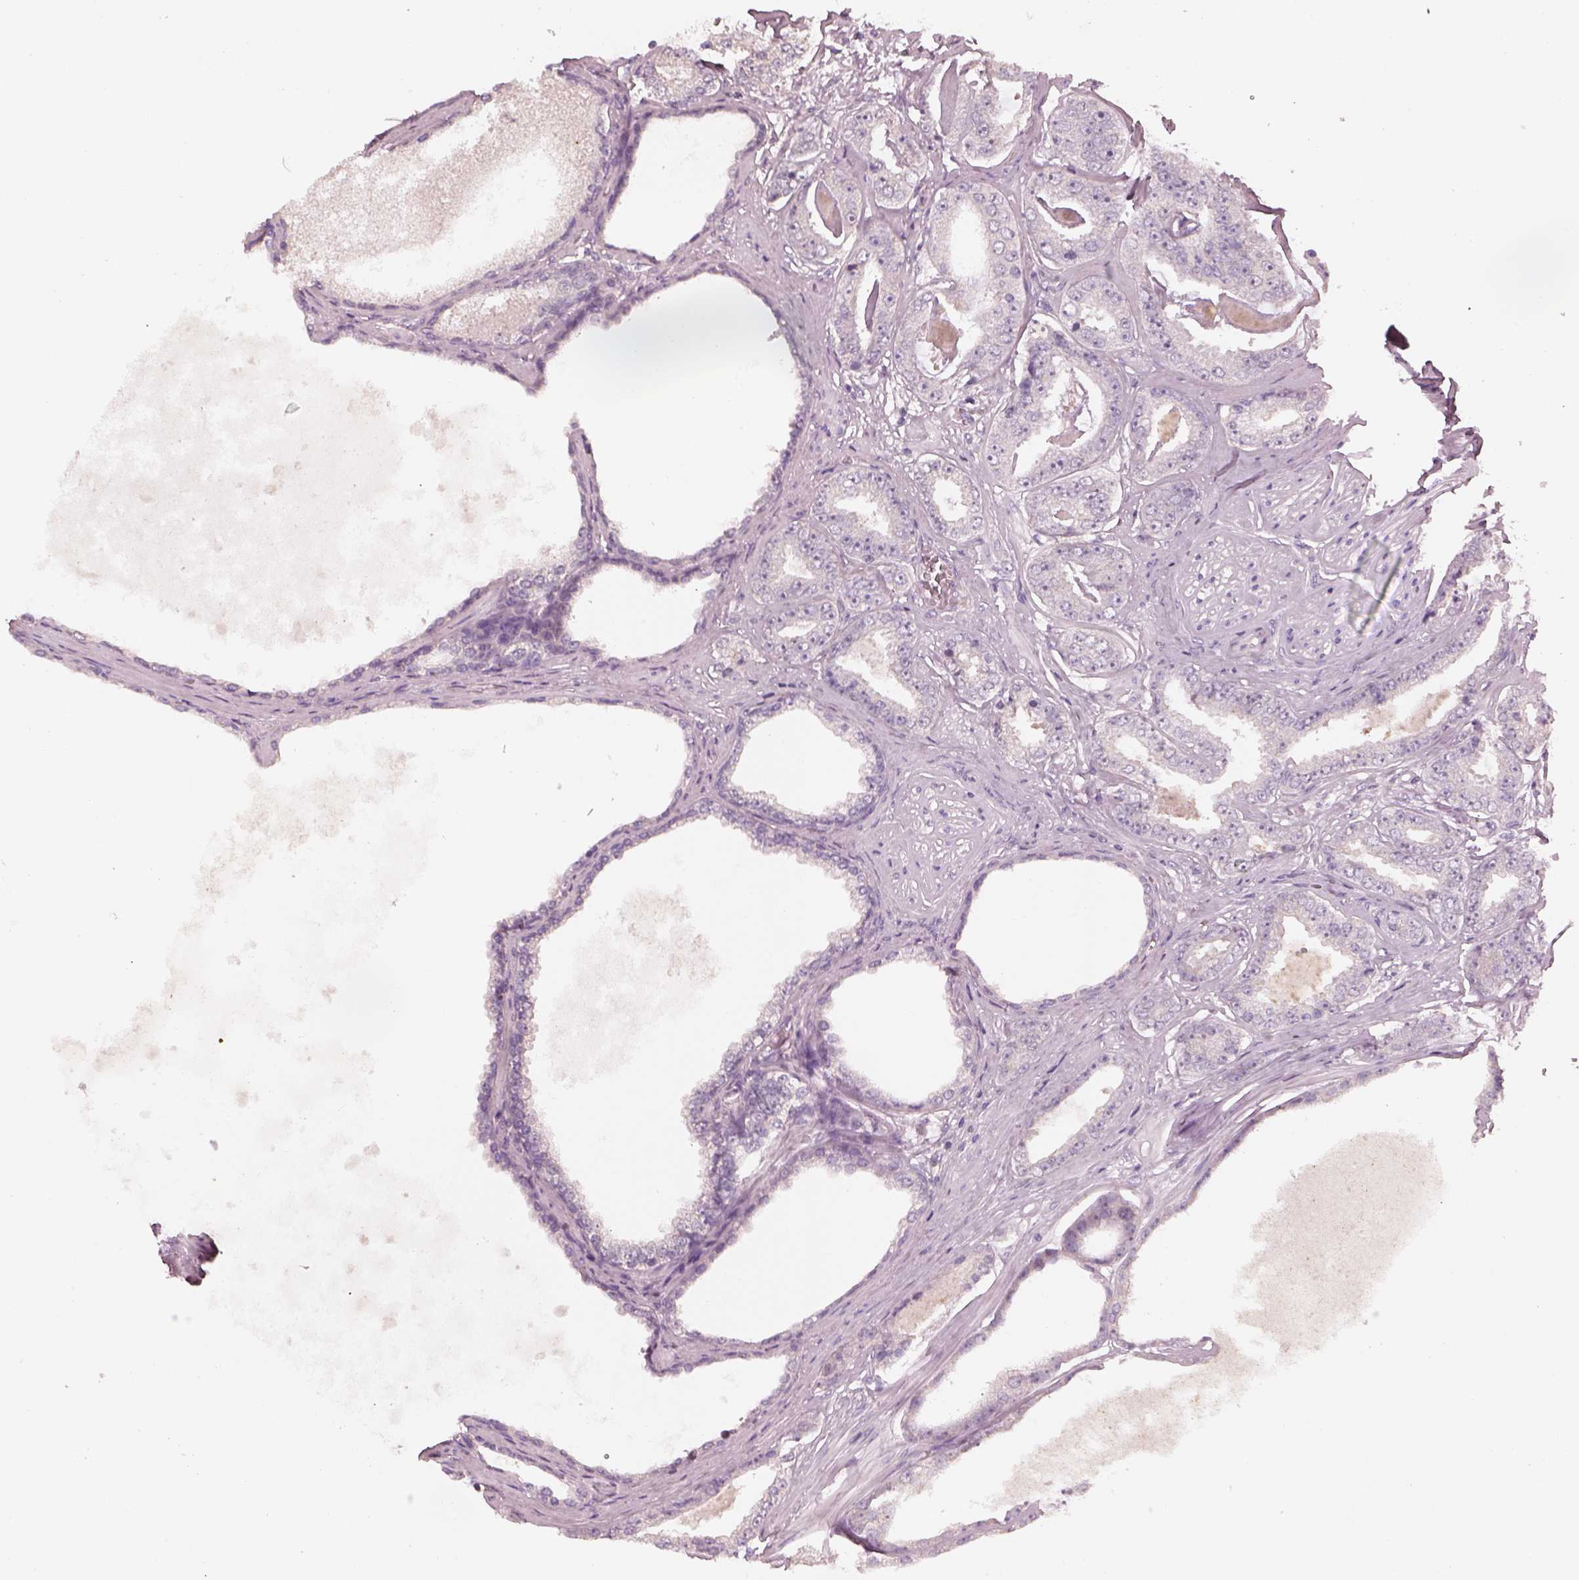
{"staining": {"intensity": "weak", "quantity": "<25%", "location": "cytoplasmic/membranous"}, "tissue": "prostate cancer", "cell_type": "Tumor cells", "image_type": "cancer", "snomed": [{"axis": "morphology", "description": "Adenocarcinoma, NOS"}, {"axis": "topography", "description": "Prostate"}], "caption": "An immunohistochemistry image of prostate cancer (adenocarcinoma) is shown. There is no staining in tumor cells of prostate cancer (adenocarcinoma).", "gene": "TLX3", "patient": {"sex": "male", "age": 64}}